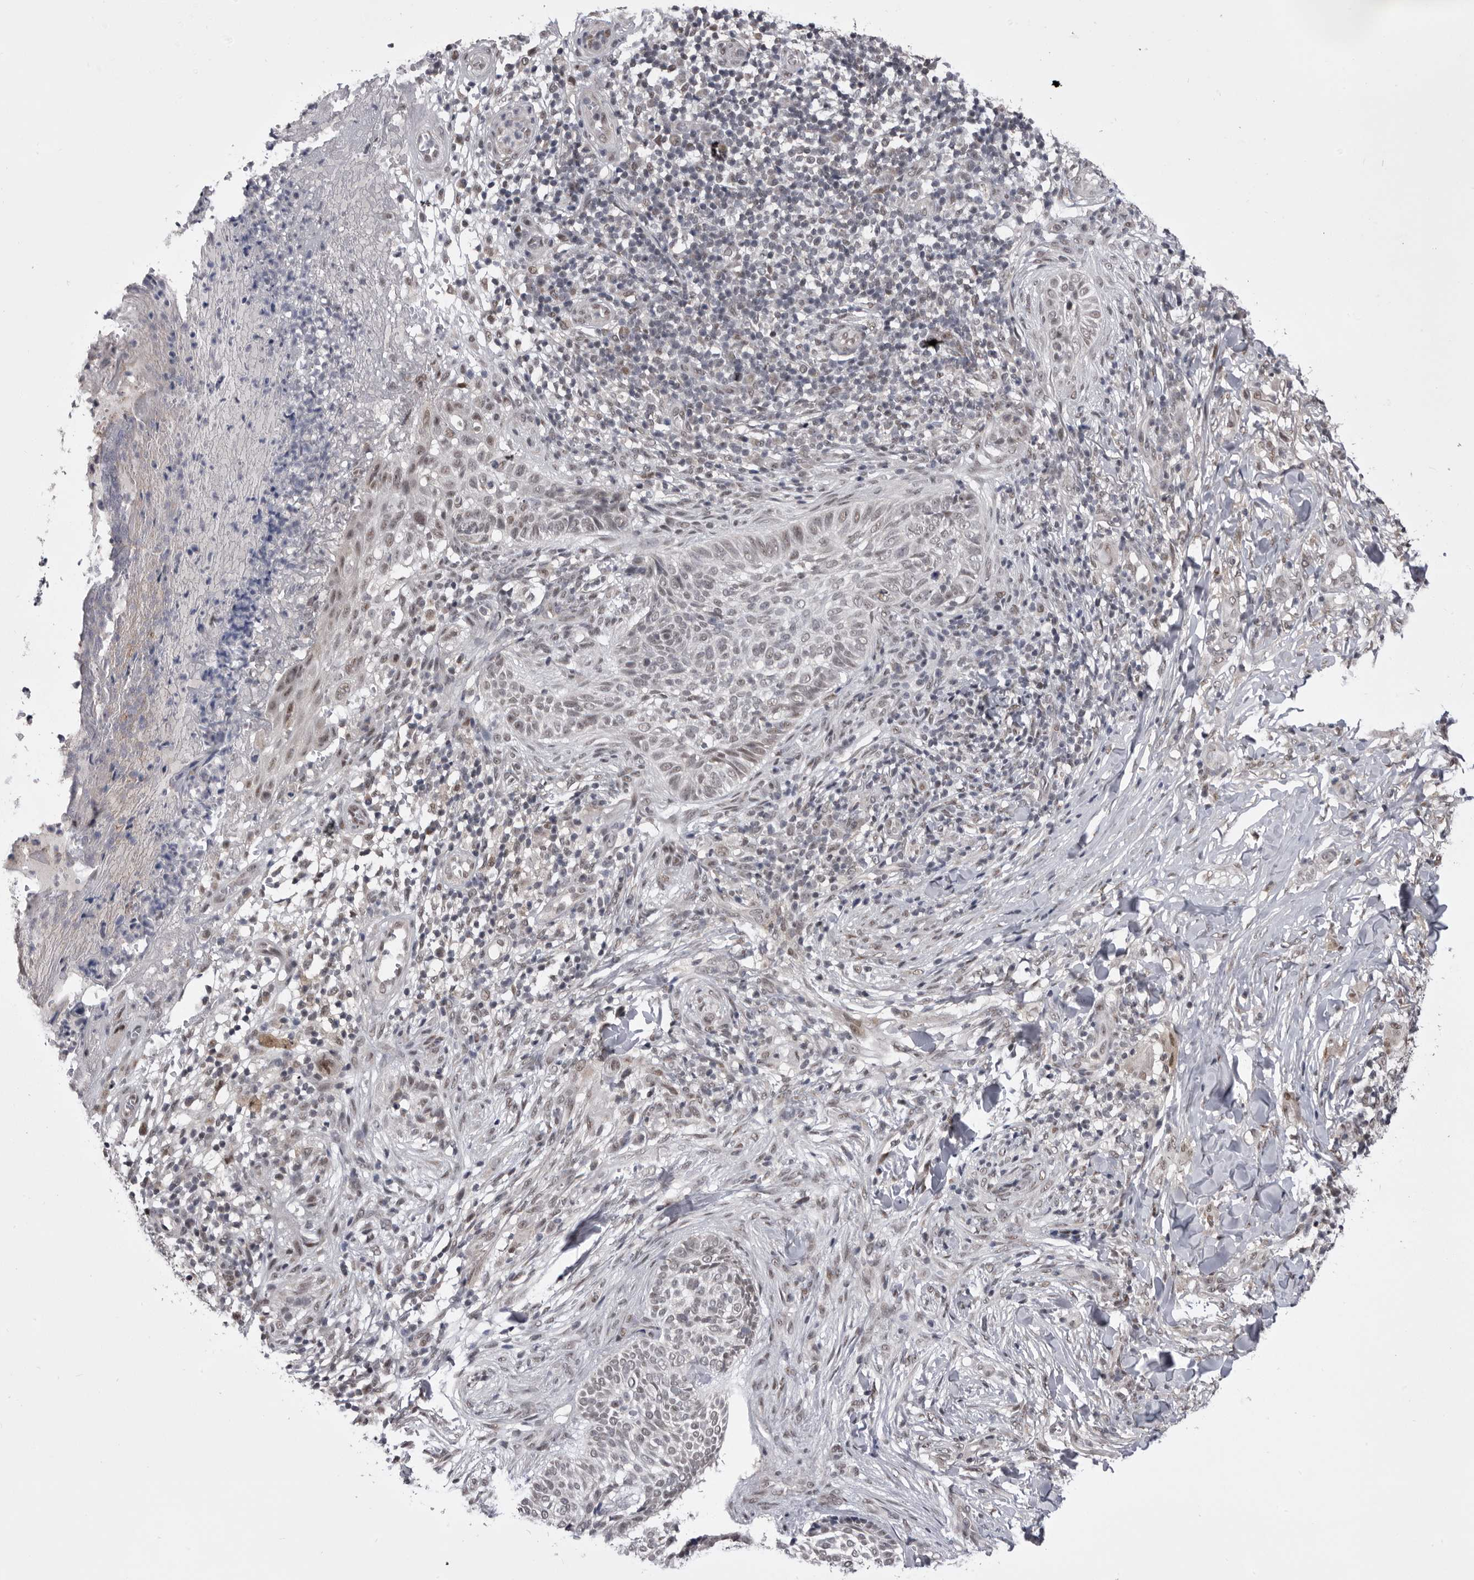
{"staining": {"intensity": "negative", "quantity": "none", "location": "none"}, "tissue": "skin cancer", "cell_type": "Tumor cells", "image_type": "cancer", "snomed": [{"axis": "morphology", "description": "Normal tissue, NOS"}, {"axis": "morphology", "description": "Basal cell carcinoma"}, {"axis": "topography", "description": "Skin"}], "caption": "Skin cancer was stained to show a protein in brown. There is no significant positivity in tumor cells.", "gene": "PRPF3", "patient": {"sex": "male", "age": 67}}